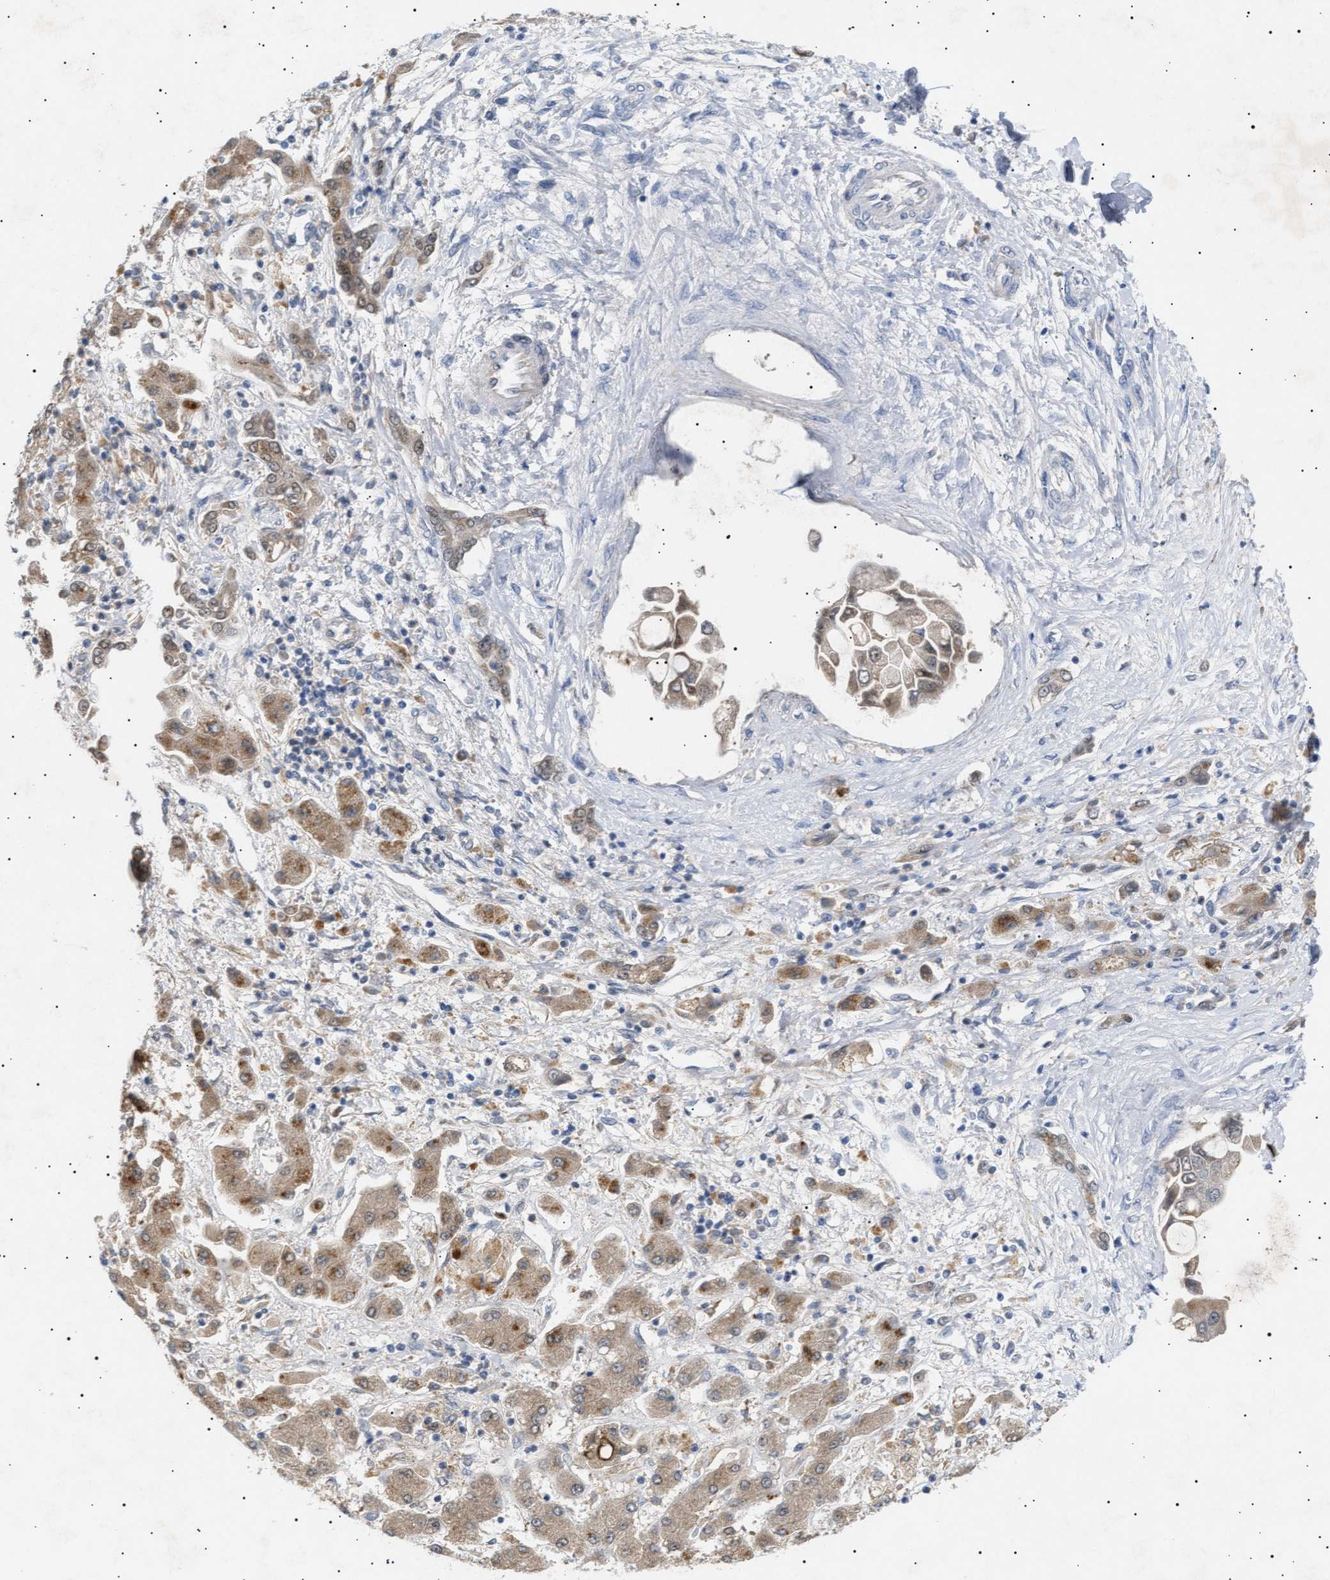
{"staining": {"intensity": "moderate", "quantity": ">75%", "location": "cytoplasmic/membranous"}, "tissue": "liver cancer", "cell_type": "Tumor cells", "image_type": "cancer", "snomed": [{"axis": "morphology", "description": "Cholangiocarcinoma"}, {"axis": "topography", "description": "Liver"}], "caption": "An image of liver cancer (cholangiocarcinoma) stained for a protein demonstrates moderate cytoplasmic/membranous brown staining in tumor cells.", "gene": "SIRT5", "patient": {"sex": "male", "age": 50}}